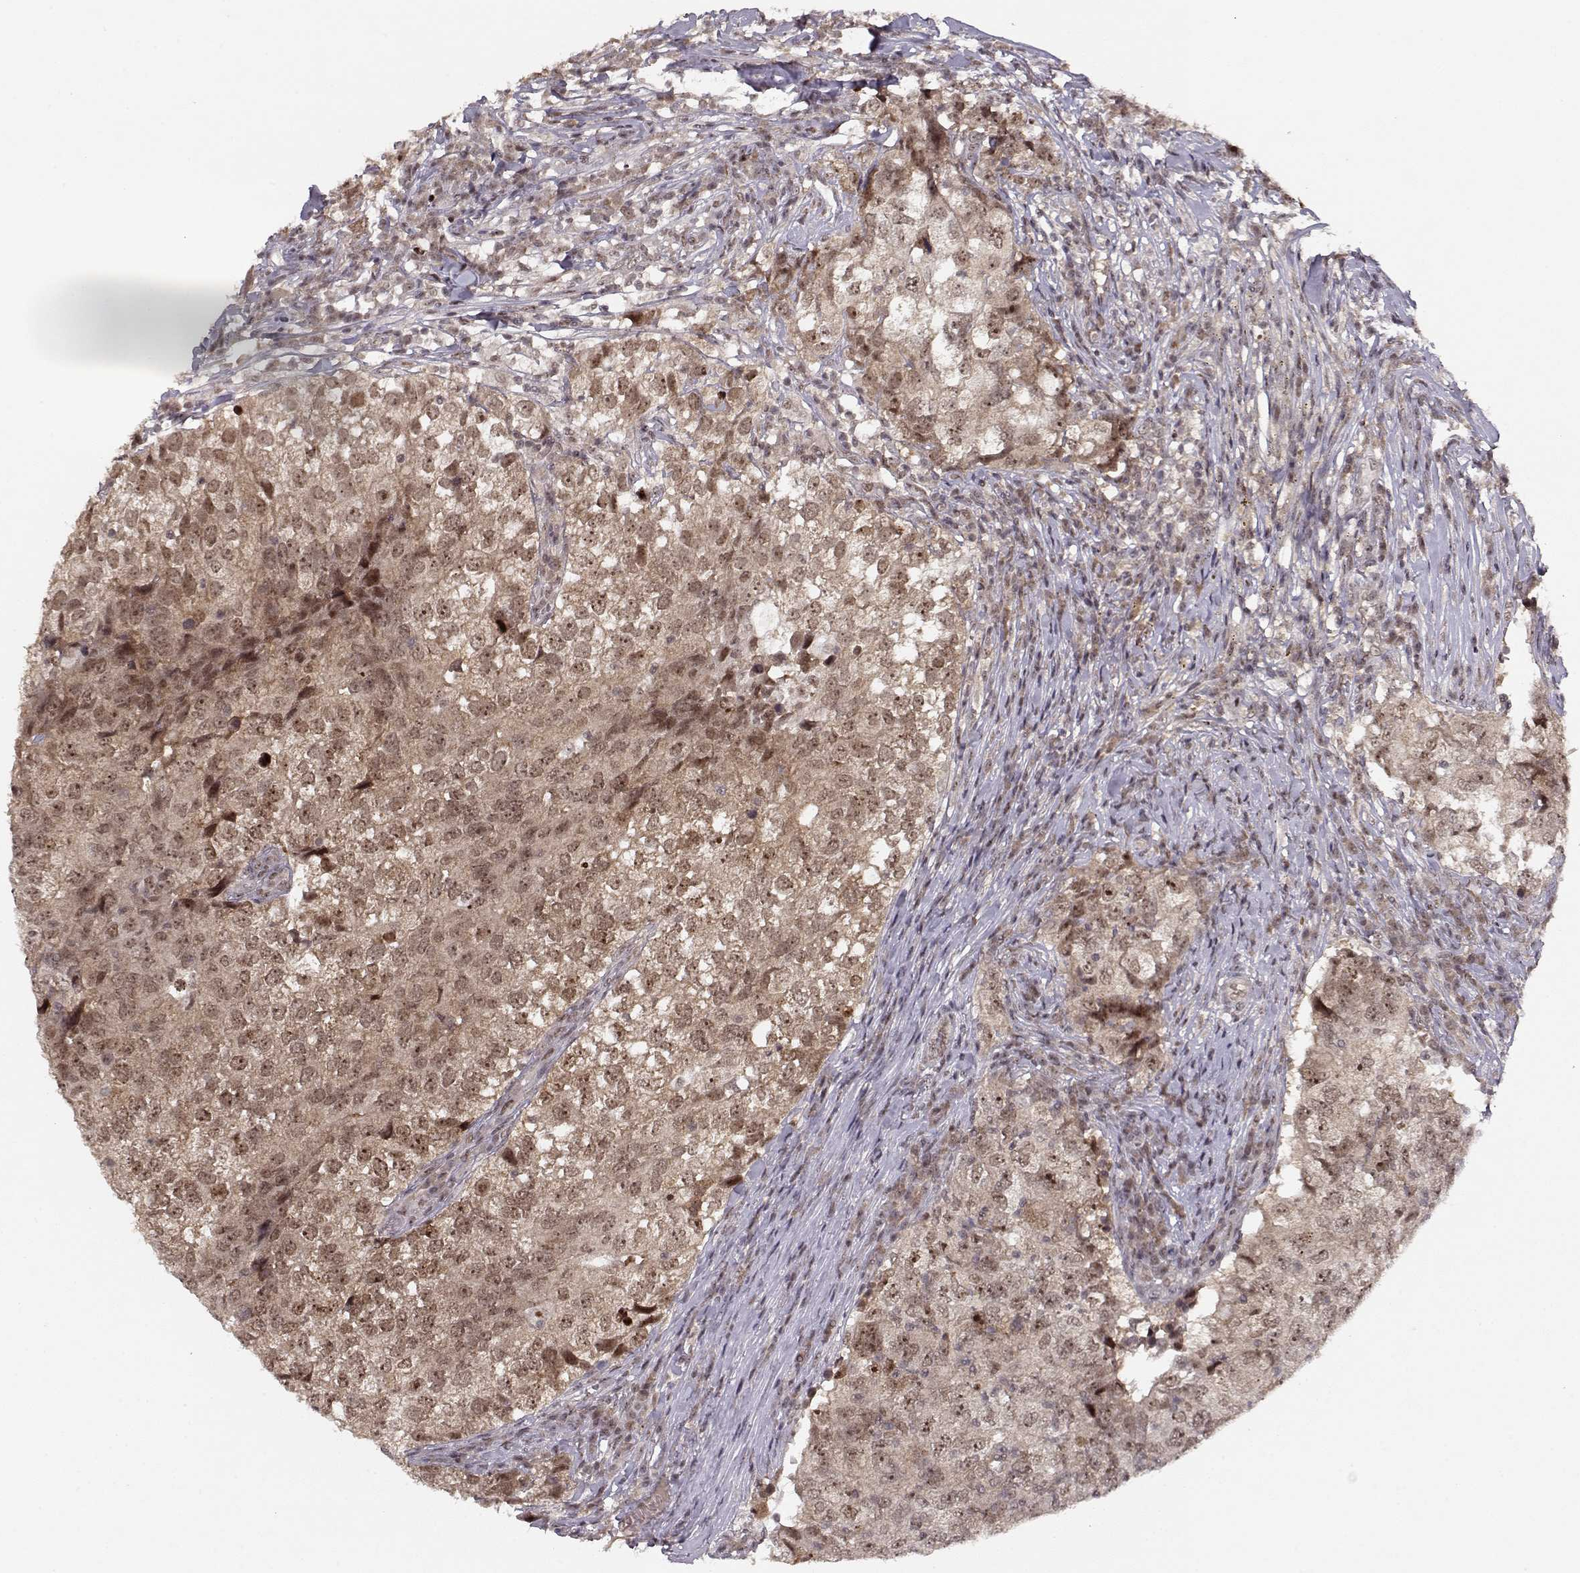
{"staining": {"intensity": "moderate", "quantity": ">75%", "location": "cytoplasmic/membranous,nuclear"}, "tissue": "breast cancer", "cell_type": "Tumor cells", "image_type": "cancer", "snomed": [{"axis": "morphology", "description": "Duct carcinoma"}, {"axis": "topography", "description": "Breast"}], "caption": "Approximately >75% of tumor cells in human breast cancer (infiltrating ductal carcinoma) show moderate cytoplasmic/membranous and nuclear protein staining as visualized by brown immunohistochemical staining.", "gene": "CSNK2A1", "patient": {"sex": "female", "age": 30}}